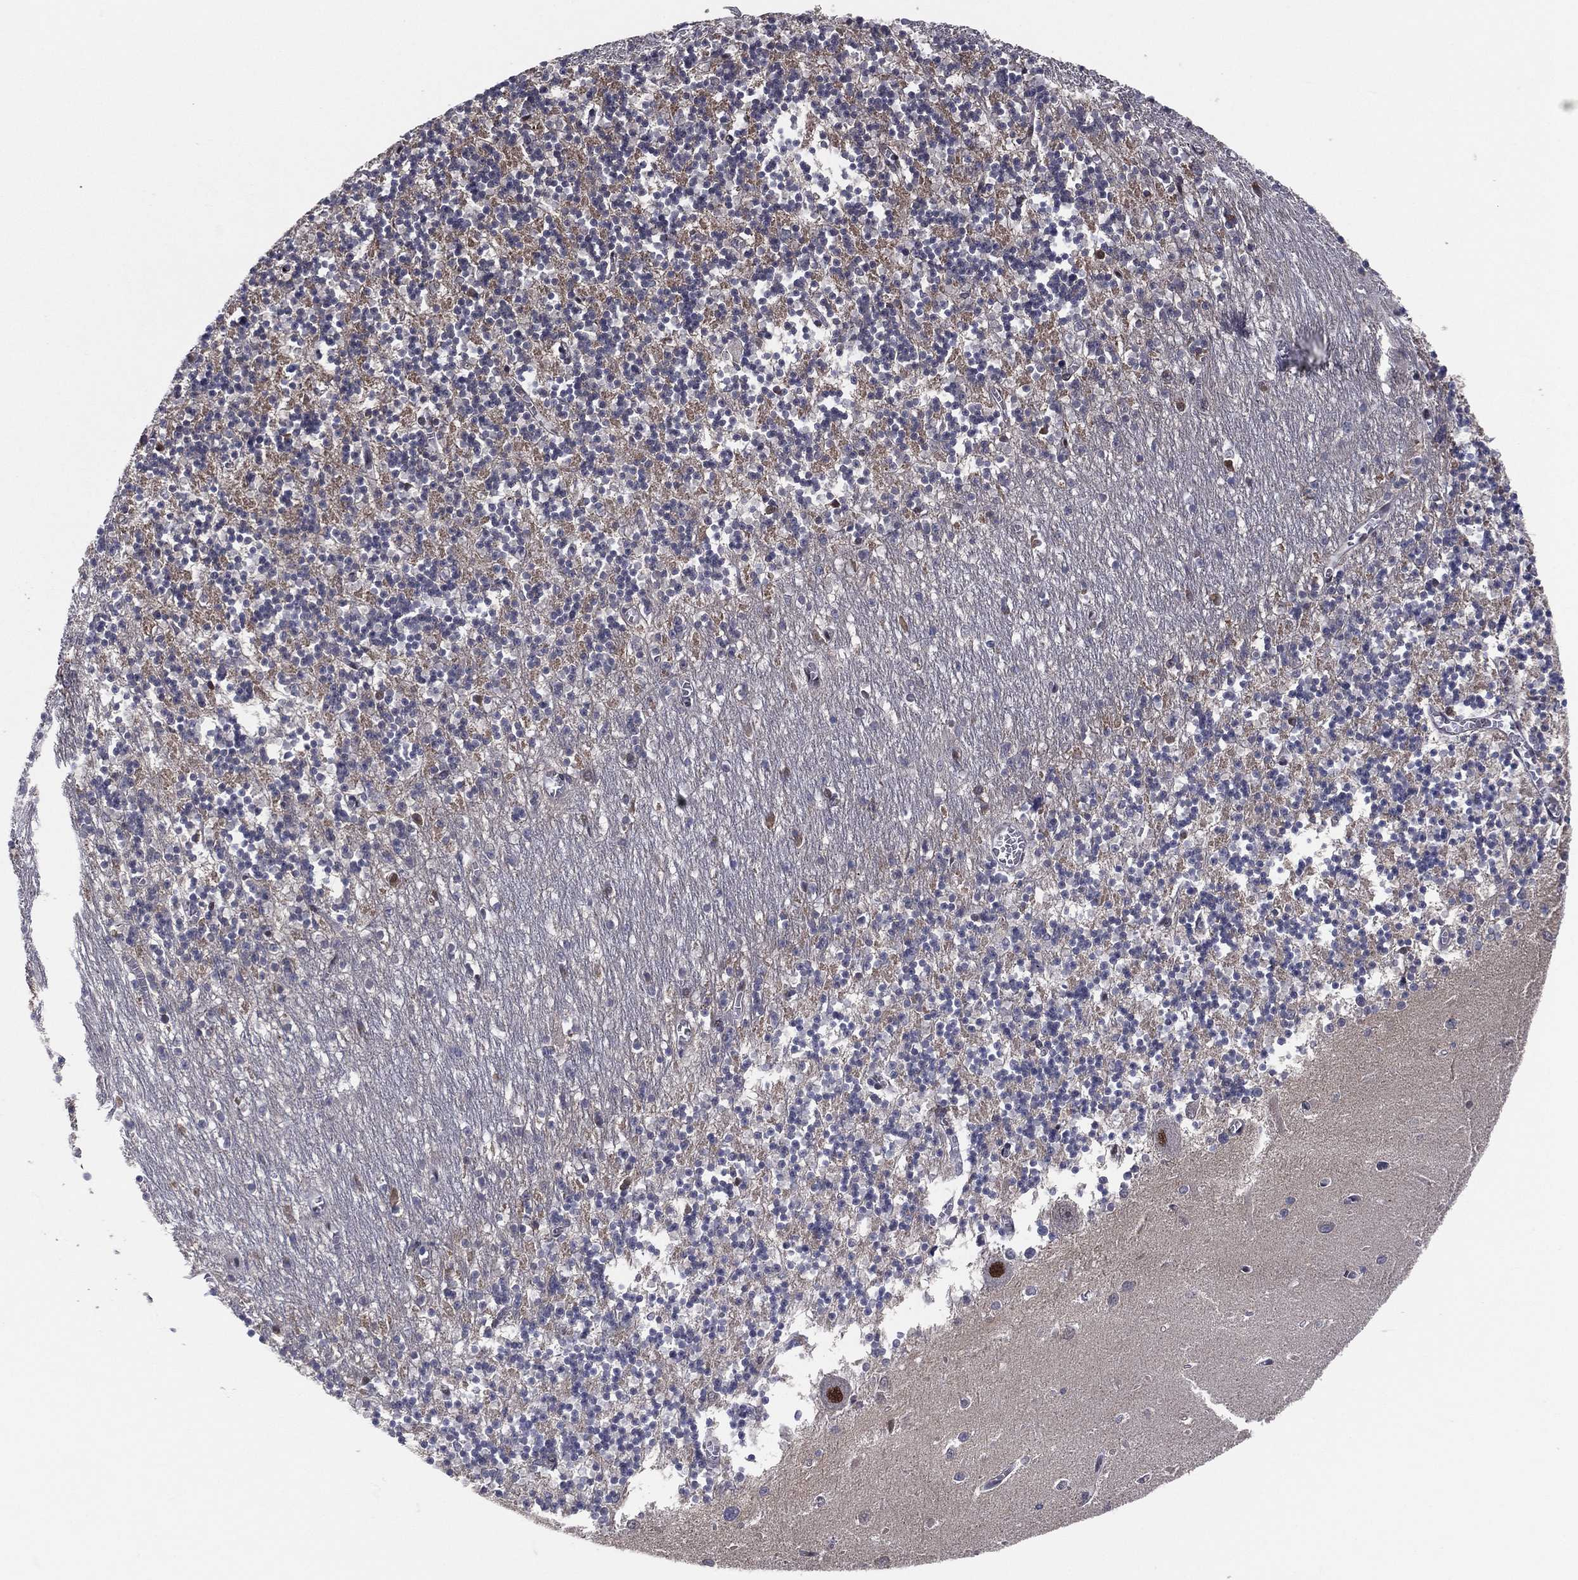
{"staining": {"intensity": "negative", "quantity": "none", "location": "none"}, "tissue": "cerebellum", "cell_type": "Cells in granular layer", "image_type": "normal", "snomed": [{"axis": "morphology", "description": "Normal tissue, NOS"}, {"axis": "topography", "description": "Cerebellum"}], "caption": "Unremarkable cerebellum was stained to show a protein in brown. There is no significant expression in cells in granular layer. (DAB (3,3'-diaminobenzidine) IHC, high magnification).", "gene": "ICOSLG", "patient": {"sex": "female", "age": 64}}